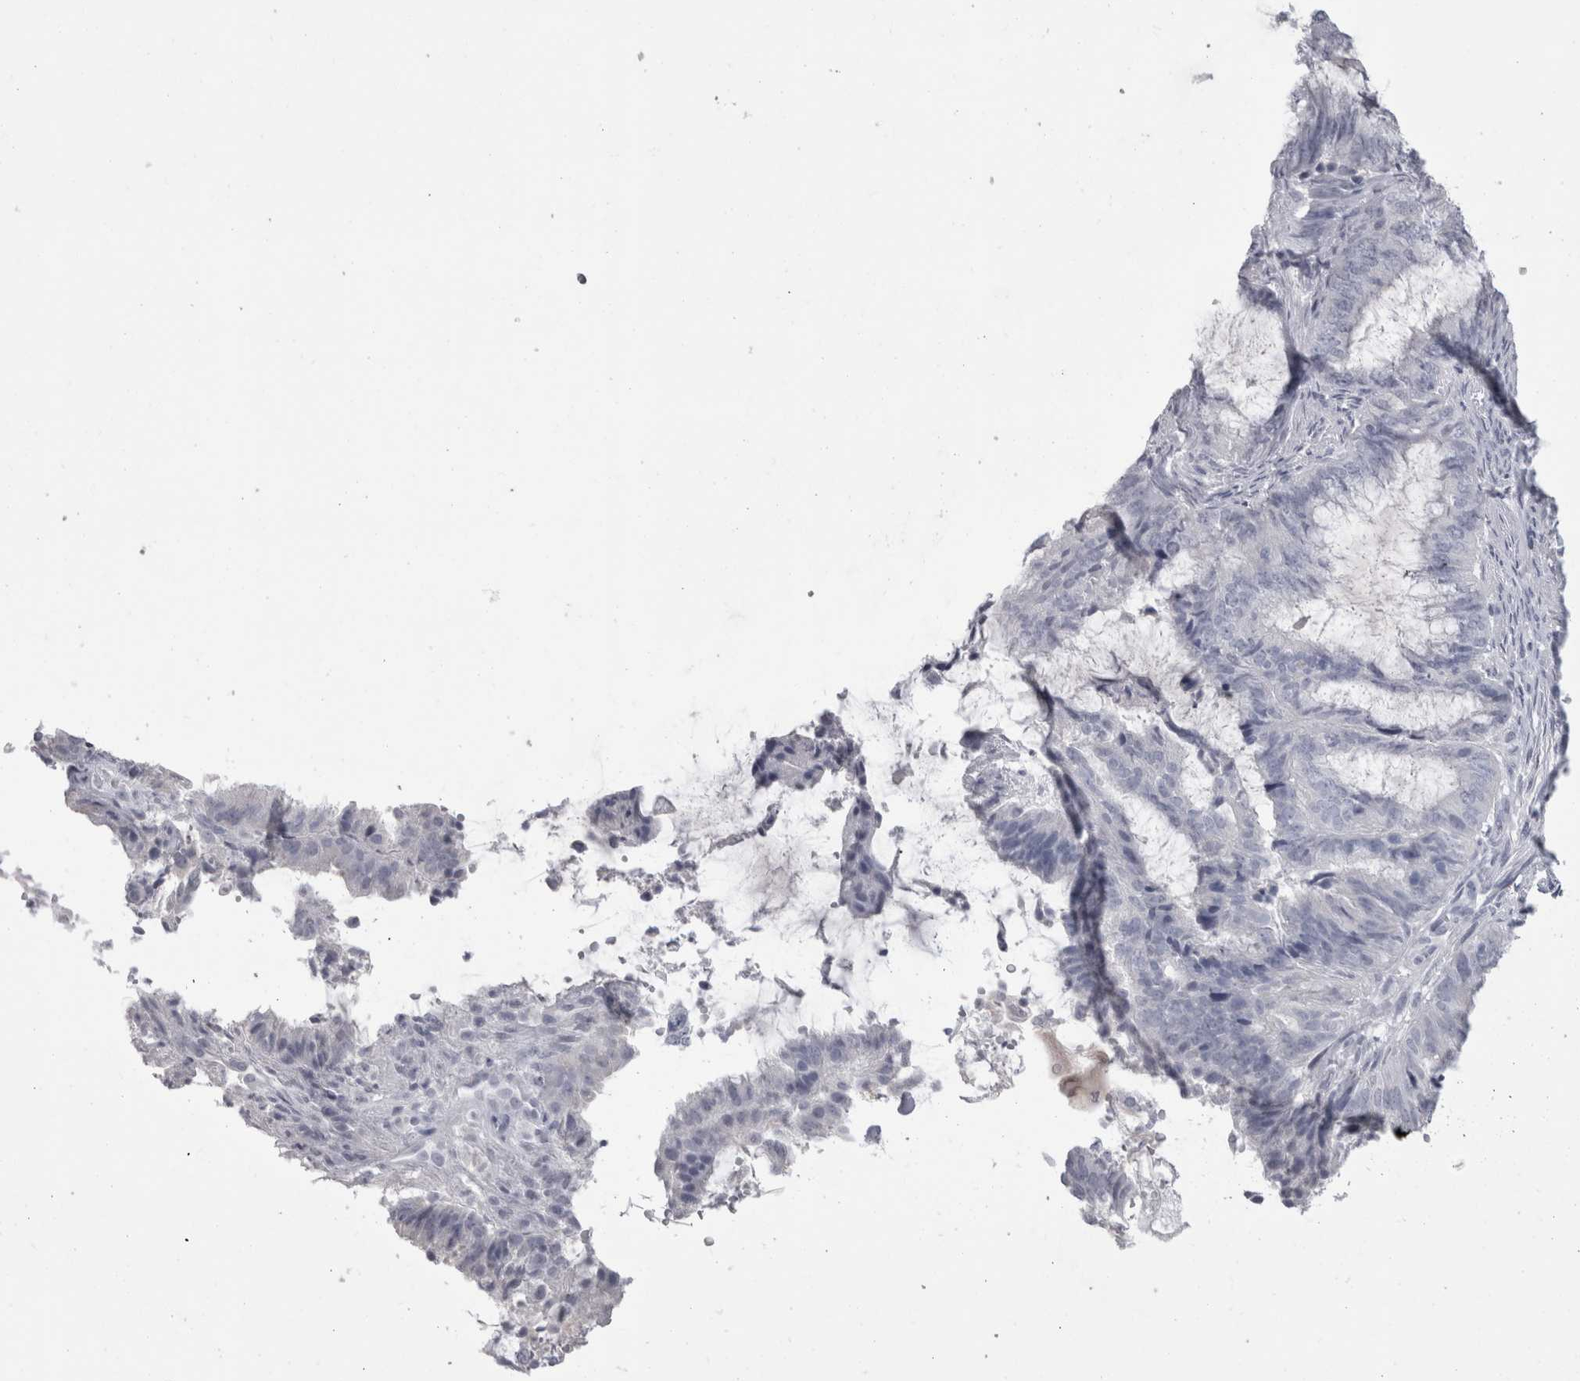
{"staining": {"intensity": "negative", "quantity": "none", "location": "none"}, "tissue": "endometrial cancer", "cell_type": "Tumor cells", "image_type": "cancer", "snomed": [{"axis": "morphology", "description": "Adenocarcinoma, NOS"}, {"axis": "topography", "description": "Endometrium"}], "caption": "This photomicrograph is of adenocarcinoma (endometrial) stained with immunohistochemistry to label a protein in brown with the nuclei are counter-stained blue. There is no expression in tumor cells.", "gene": "ADAM2", "patient": {"sex": "female", "age": 49}}